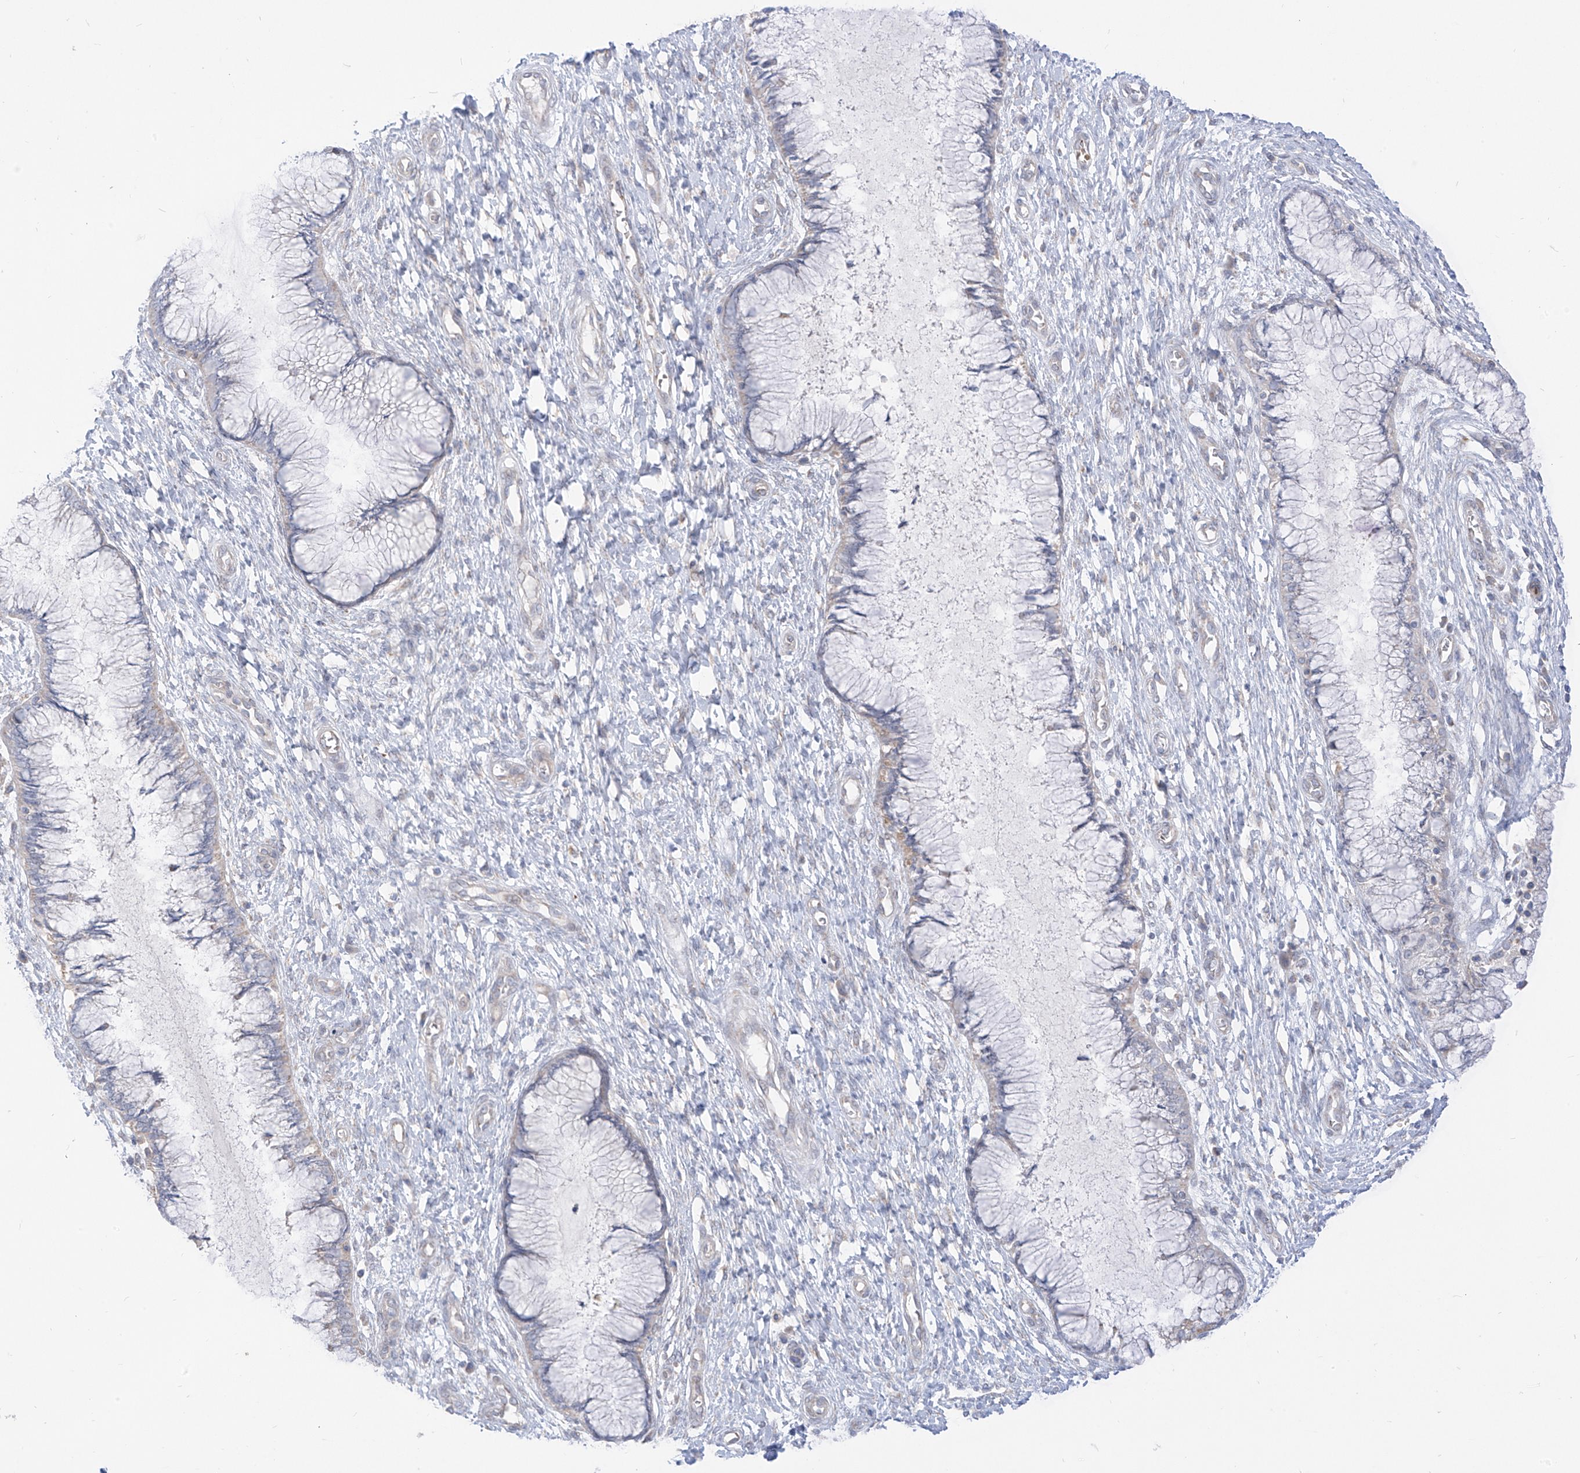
{"staining": {"intensity": "negative", "quantity": "none", "location": "none"}, "tissue": "cervix", "cell_type": "Glandular cells", "image_type": "normal", "snomed": [{"axis": "morphology", "description": "Normal tissue, NOS"}, {"axis": "topography", "description": "Cervix"}], "caption": "This is an immunohistochemistry (IHC) image of unremarkable cervix. There is no staining in glandular cells.", "gene": "ARHGEF40", "patient": {"sex": "female", "age": 55}}